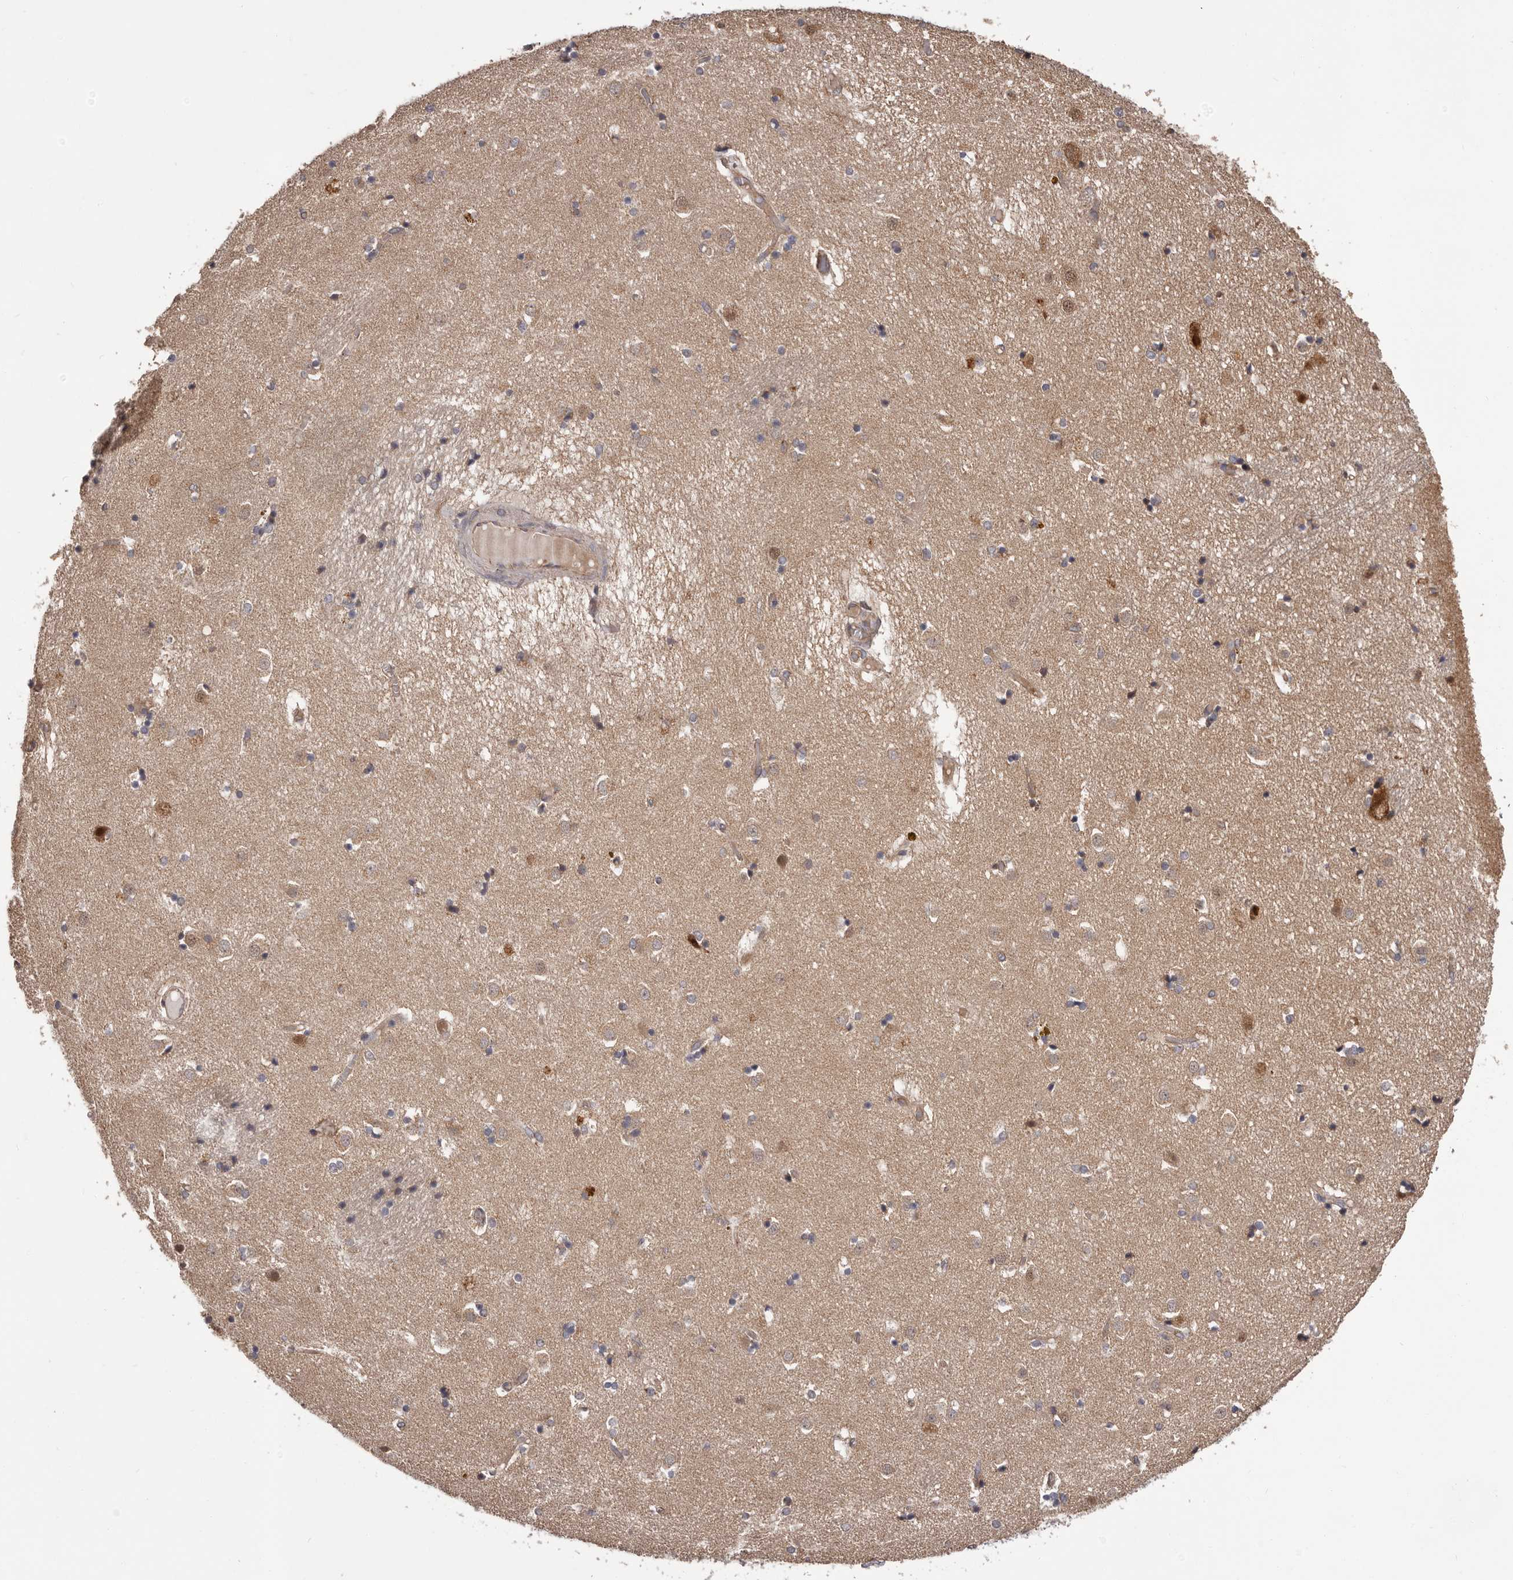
{"staining": {"intensity": "weak", "quantity": "<25%", "location": "cytoplasmic/membranous"}, "tissue": "caudate", "cell_type": "Glial cells", "image_type": "normal", "snomed": [{"axis": "morphology", "description": "Normal tissue, NOS"}, {"axis": "topography", "description": "Lateral ventricle wall"}], "caption": "Immunohistochemistry image of normal caudate stained for a protein (brown), which shows no positivity in glial cells.", "gene": "VPS37A", "patient": {"sex": "male", "age": 70}}